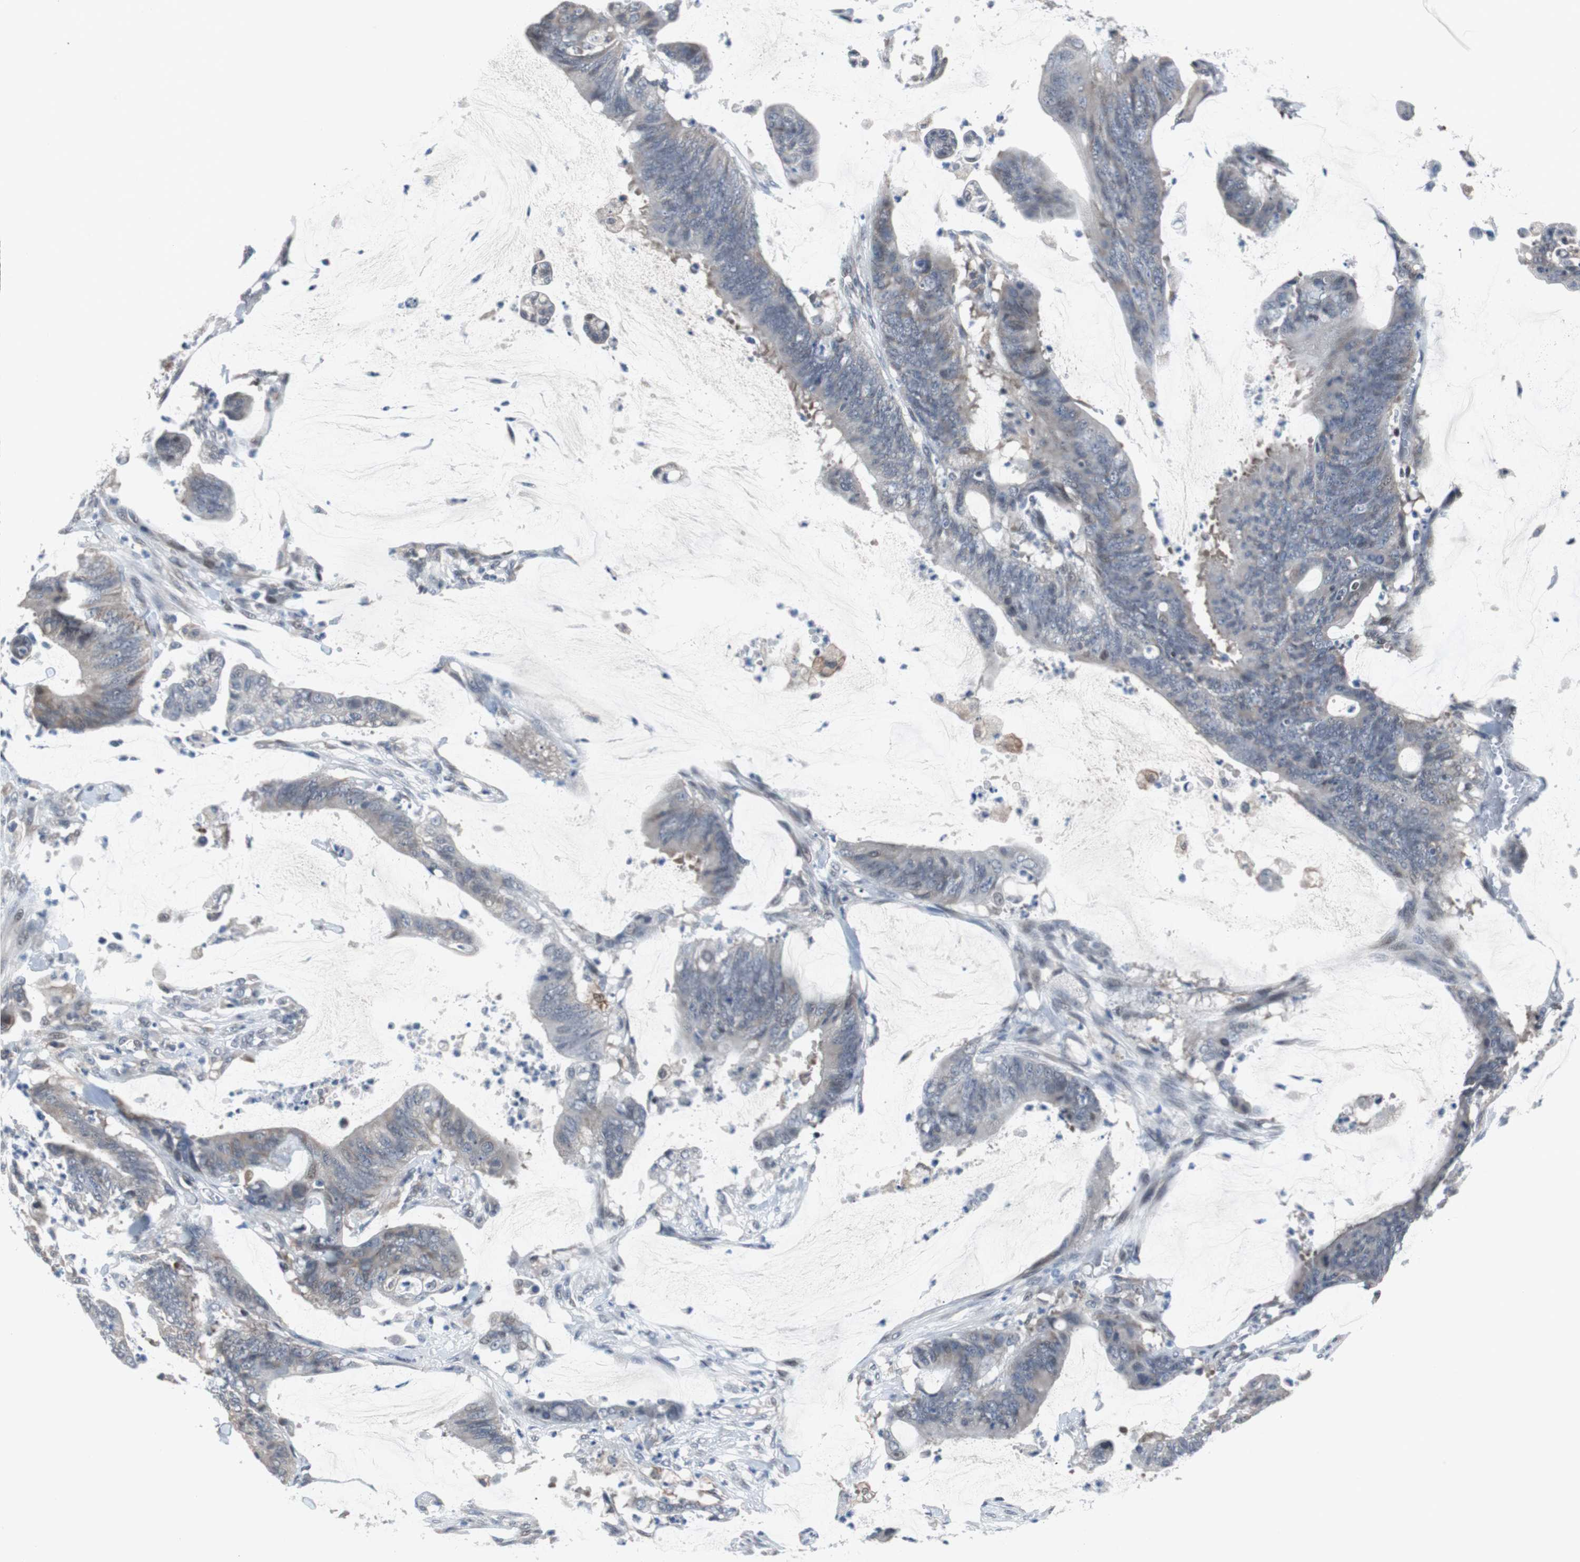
{"staining": {"intensity": "weak", "quantity": "<25%", "location": "cytoplasmic/membranous"}, "tissue": "colorectal cancer", "cell_type": "Tumor cells", "image_type": "cancer", "snomed": [{"axis": "morphology", "description": "Adenocarcinoma, NOS"}, {"axis": "topography", "description": "Rectum"}], "caption": "Immunohistochemistry image of colorectal adenocarcinoma stained for a protein (brown), which shows no staining in tumor cells.", "gene": "TP63", "patient": {"sex": "female", "age": 66}}